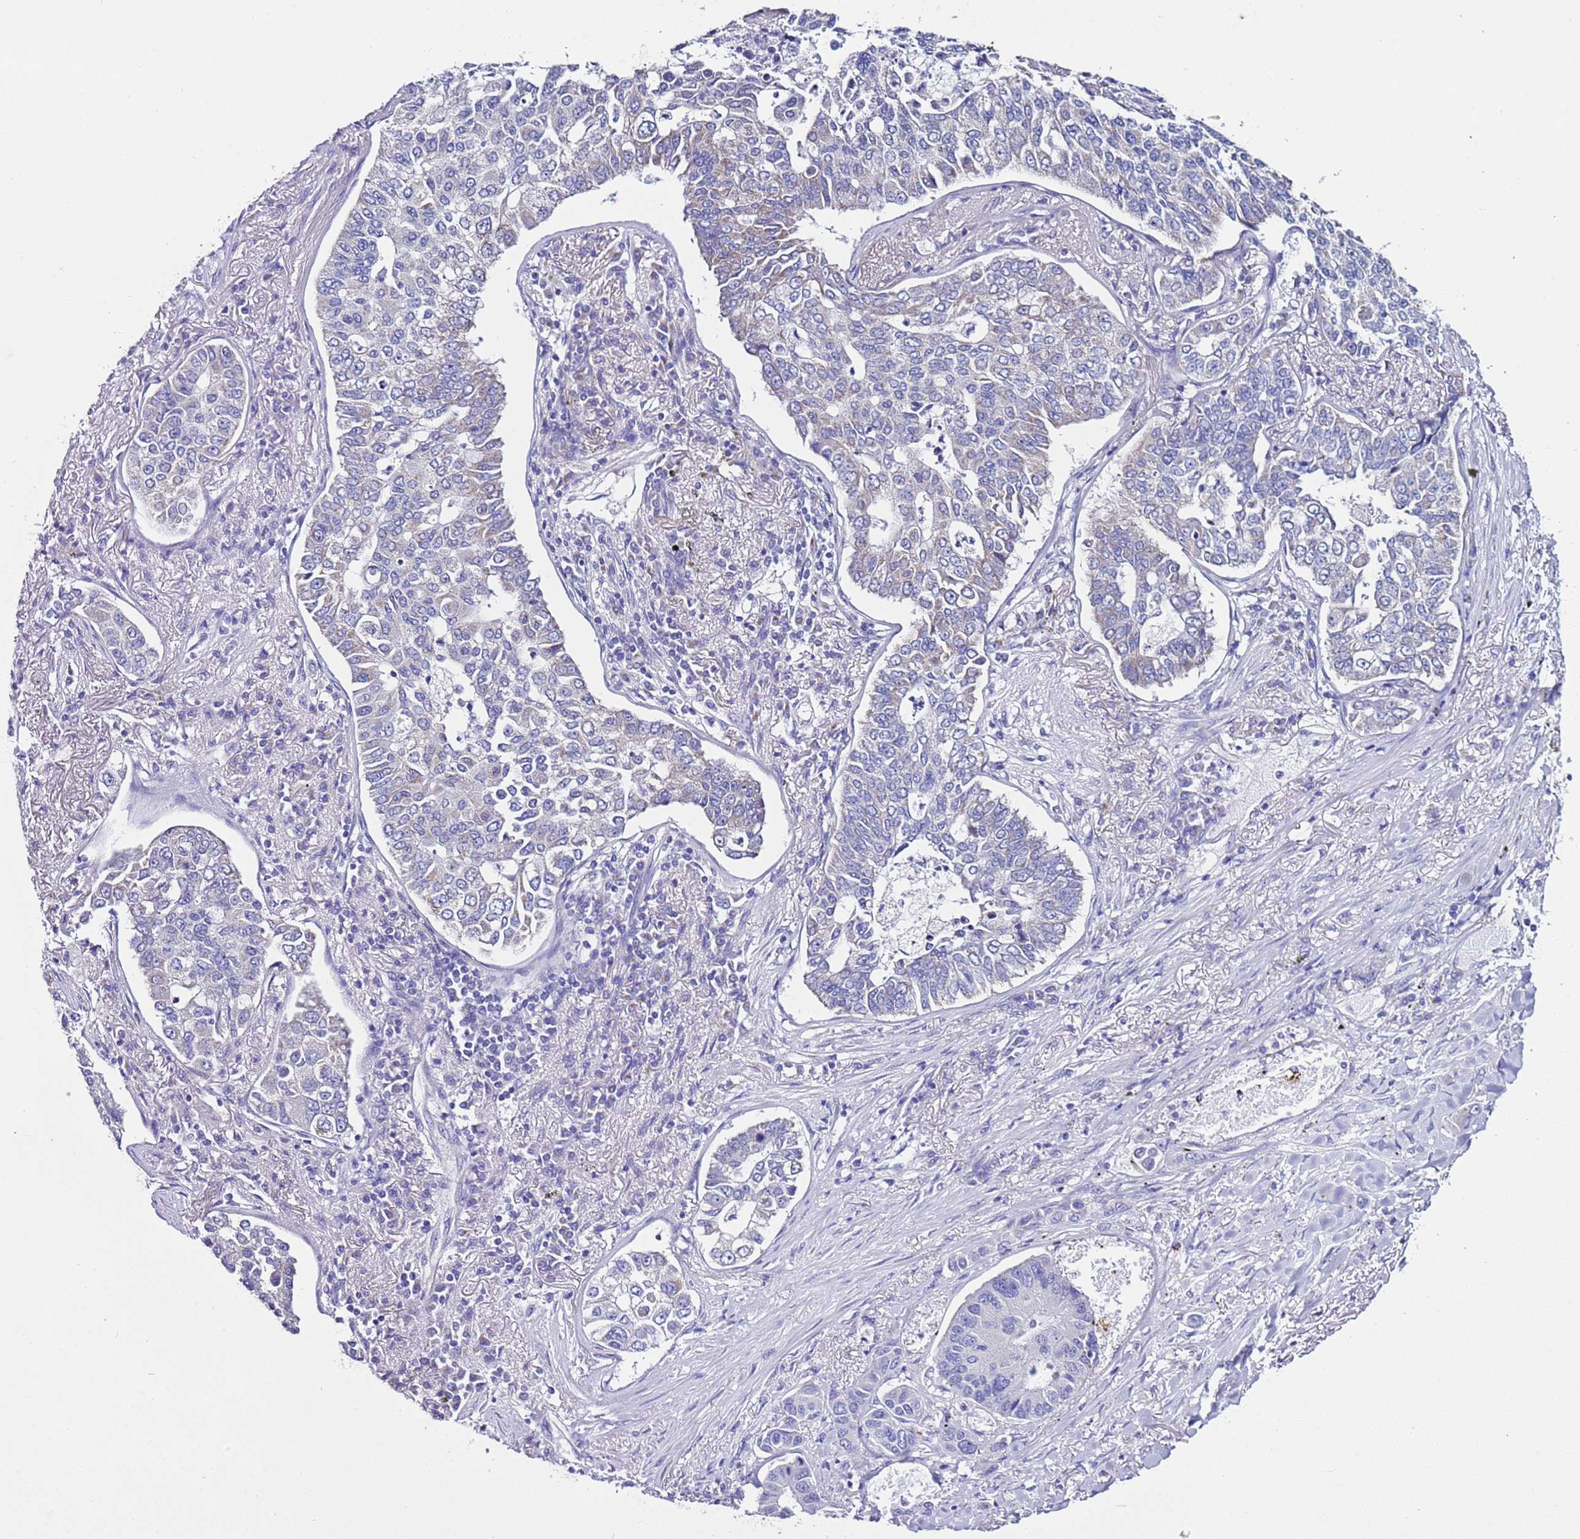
{"staining": {"intensity": "negative", "quantity": "none", "location": "none"}, "tissue": "lung cancer", "cell_type": "Tumor cells", "image_type": "cancer", "snomed": [{"axis": "morphology", "description": "Adenocarcinoma, NOS"}, {"axis": "topography", "description": "Lung"}], "caption": "Protein analysis of adenocarcinoma (lung) displays no significant staining in tumor cells.", "gene": "AHI1", "patient": {"sex": "male", "age": 49}}